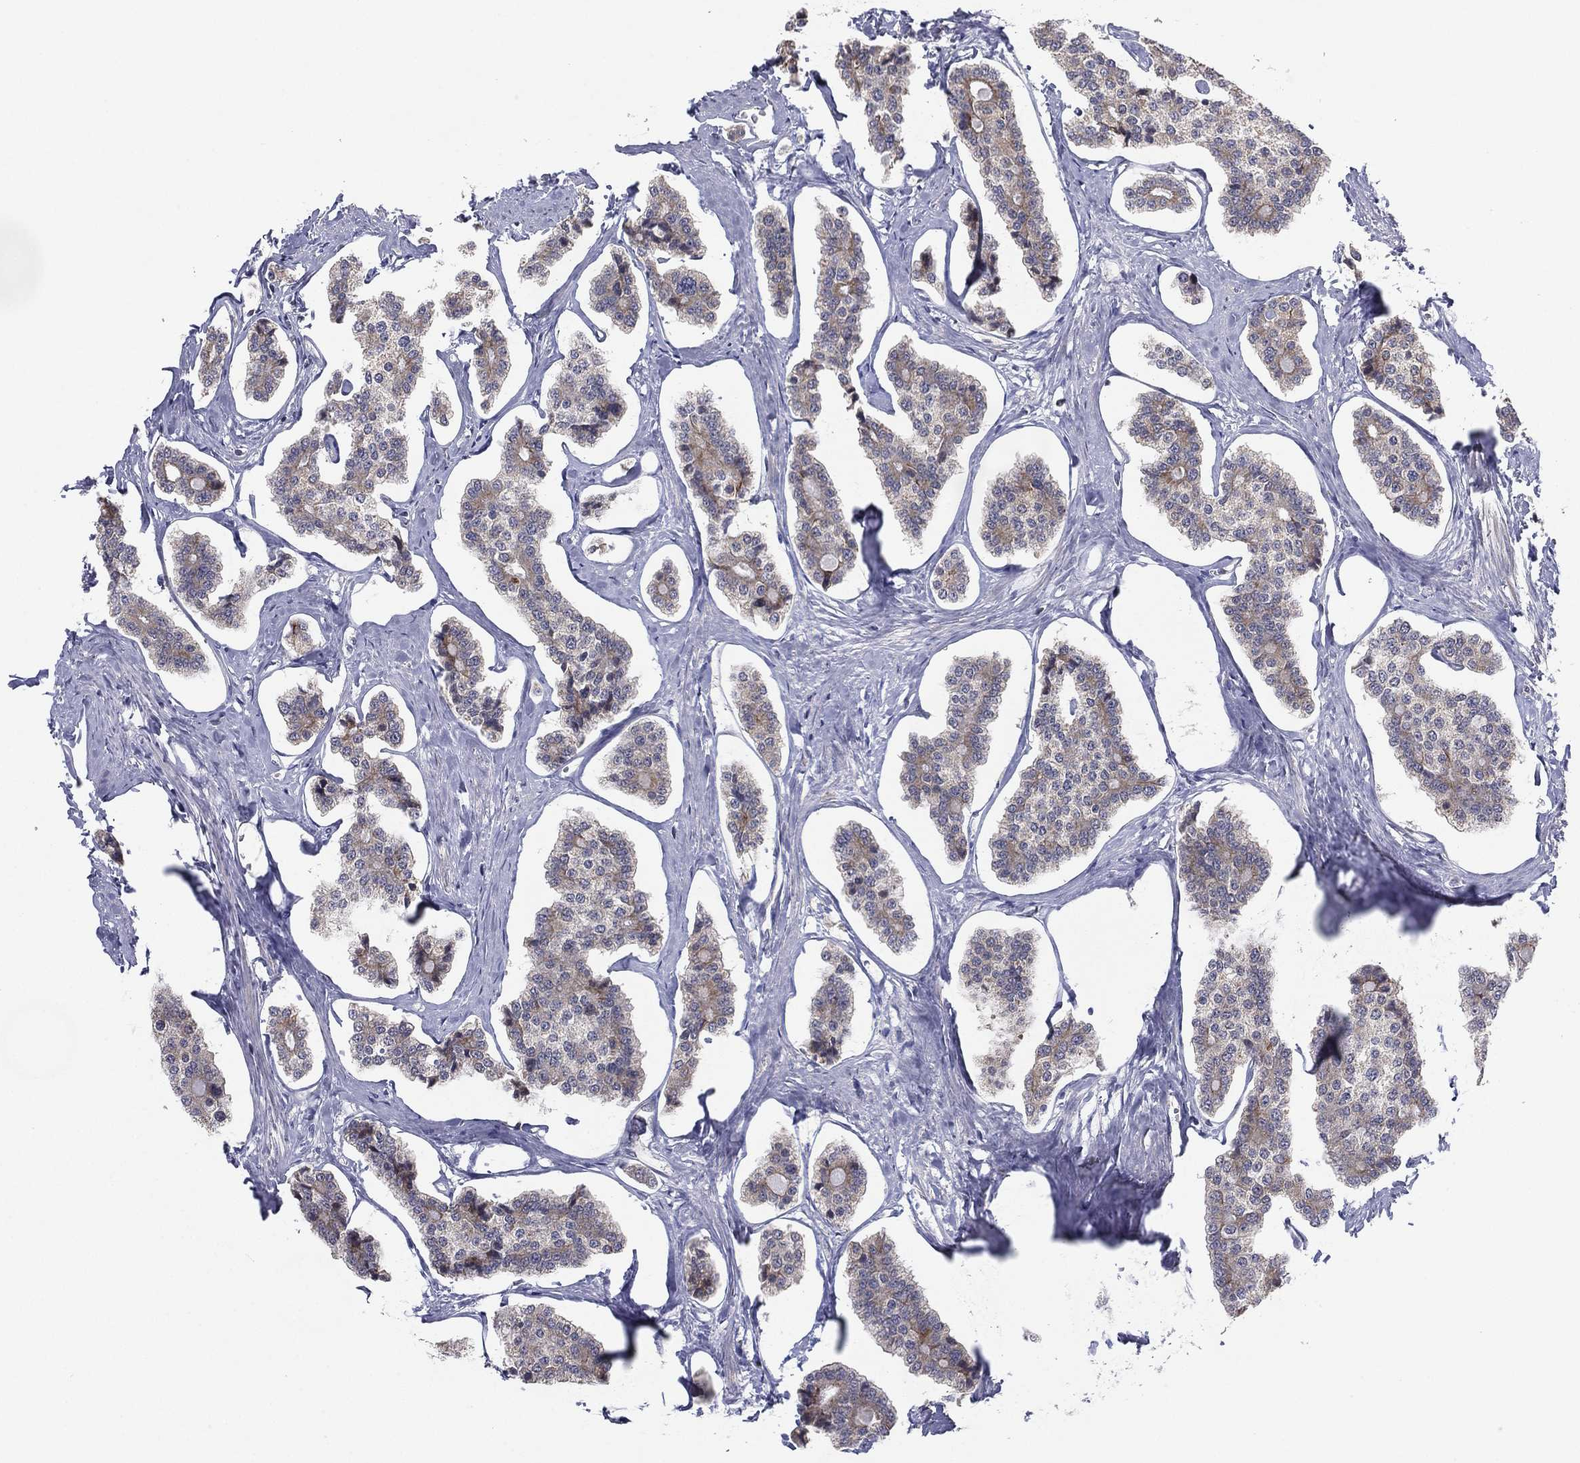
{"staining": {"intensity": "weak", "quantity": "25%-75%", "location": "cytoplasmic/membranous"}, "tissue": "carcinoid", "cell_type": "Tumor cells", "image_type": "cancer", "snomed": [{"axis": "morphology", "description": "Carcinoid, malignant, NOS"}, {"axis": "topography", "description": "Small intestine"}], "caption": "Approximately 25%-75% of tumor cells in carcinoid display weak cytoplasmic/membranous protein expression as visualized by brown immunohistochemical staining.", "gene": "KAT14", "patient": {"sex": "female", "age": 65}}